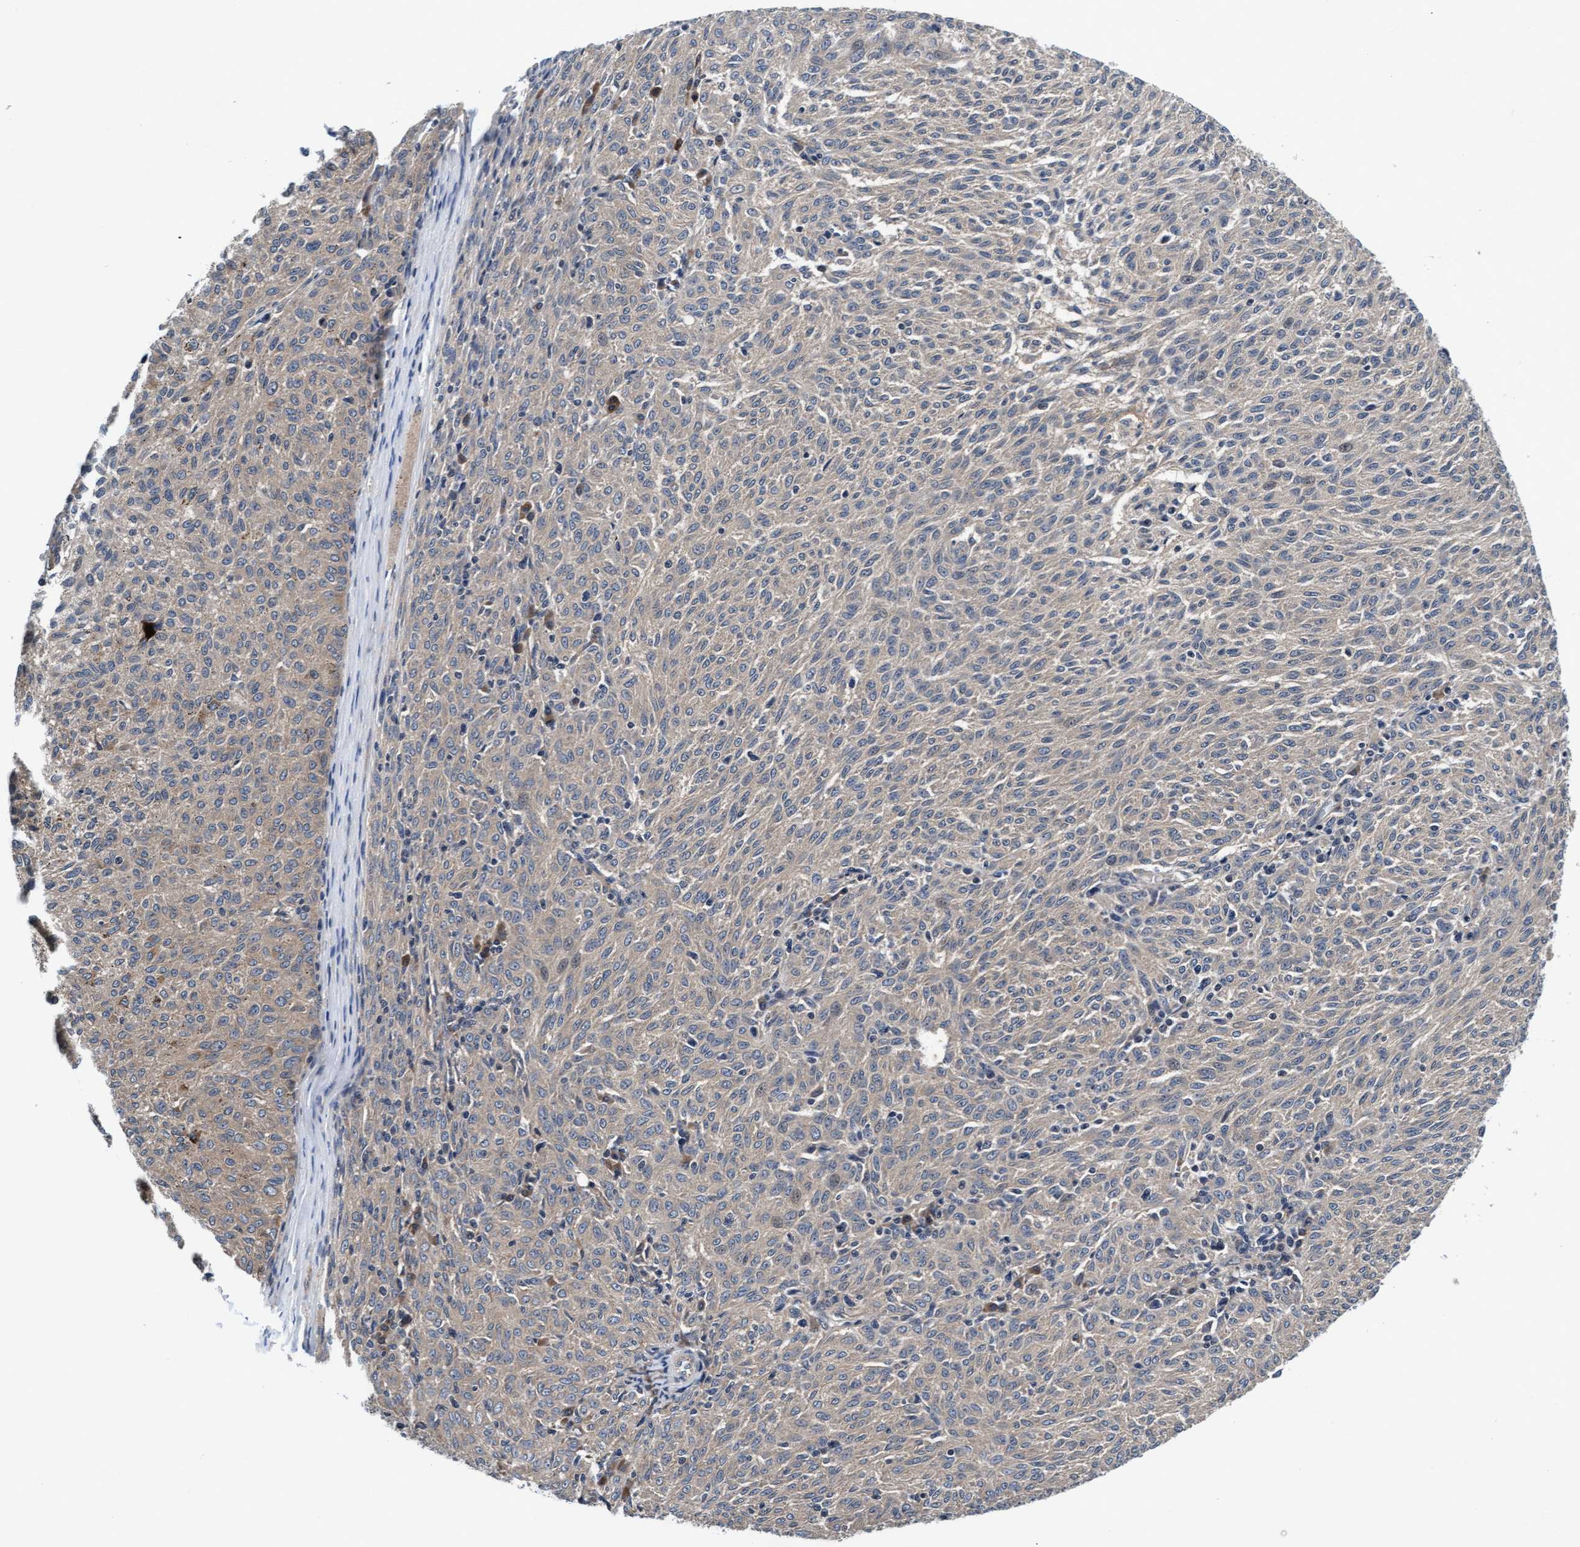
{"staining": {"intensity": "negative", "quantity": "none", "location": "none"}, "tissue": "melanoma", "cell_type": "Tumor cells", "image_type": "cancer", "snomed": [{"axis": "morphology", "description": "Malignant melanoma, NOS"}, {"axis": "topography", "description": "Skin"}], "caption": "High power microscopy micrograph of an immunohistochemistry photomicrograph of malignant melanoma, revealing no significant expression in tumor cells.", "gene": "EFCAB13", "patient": {"sex": "female", "age": 72}}